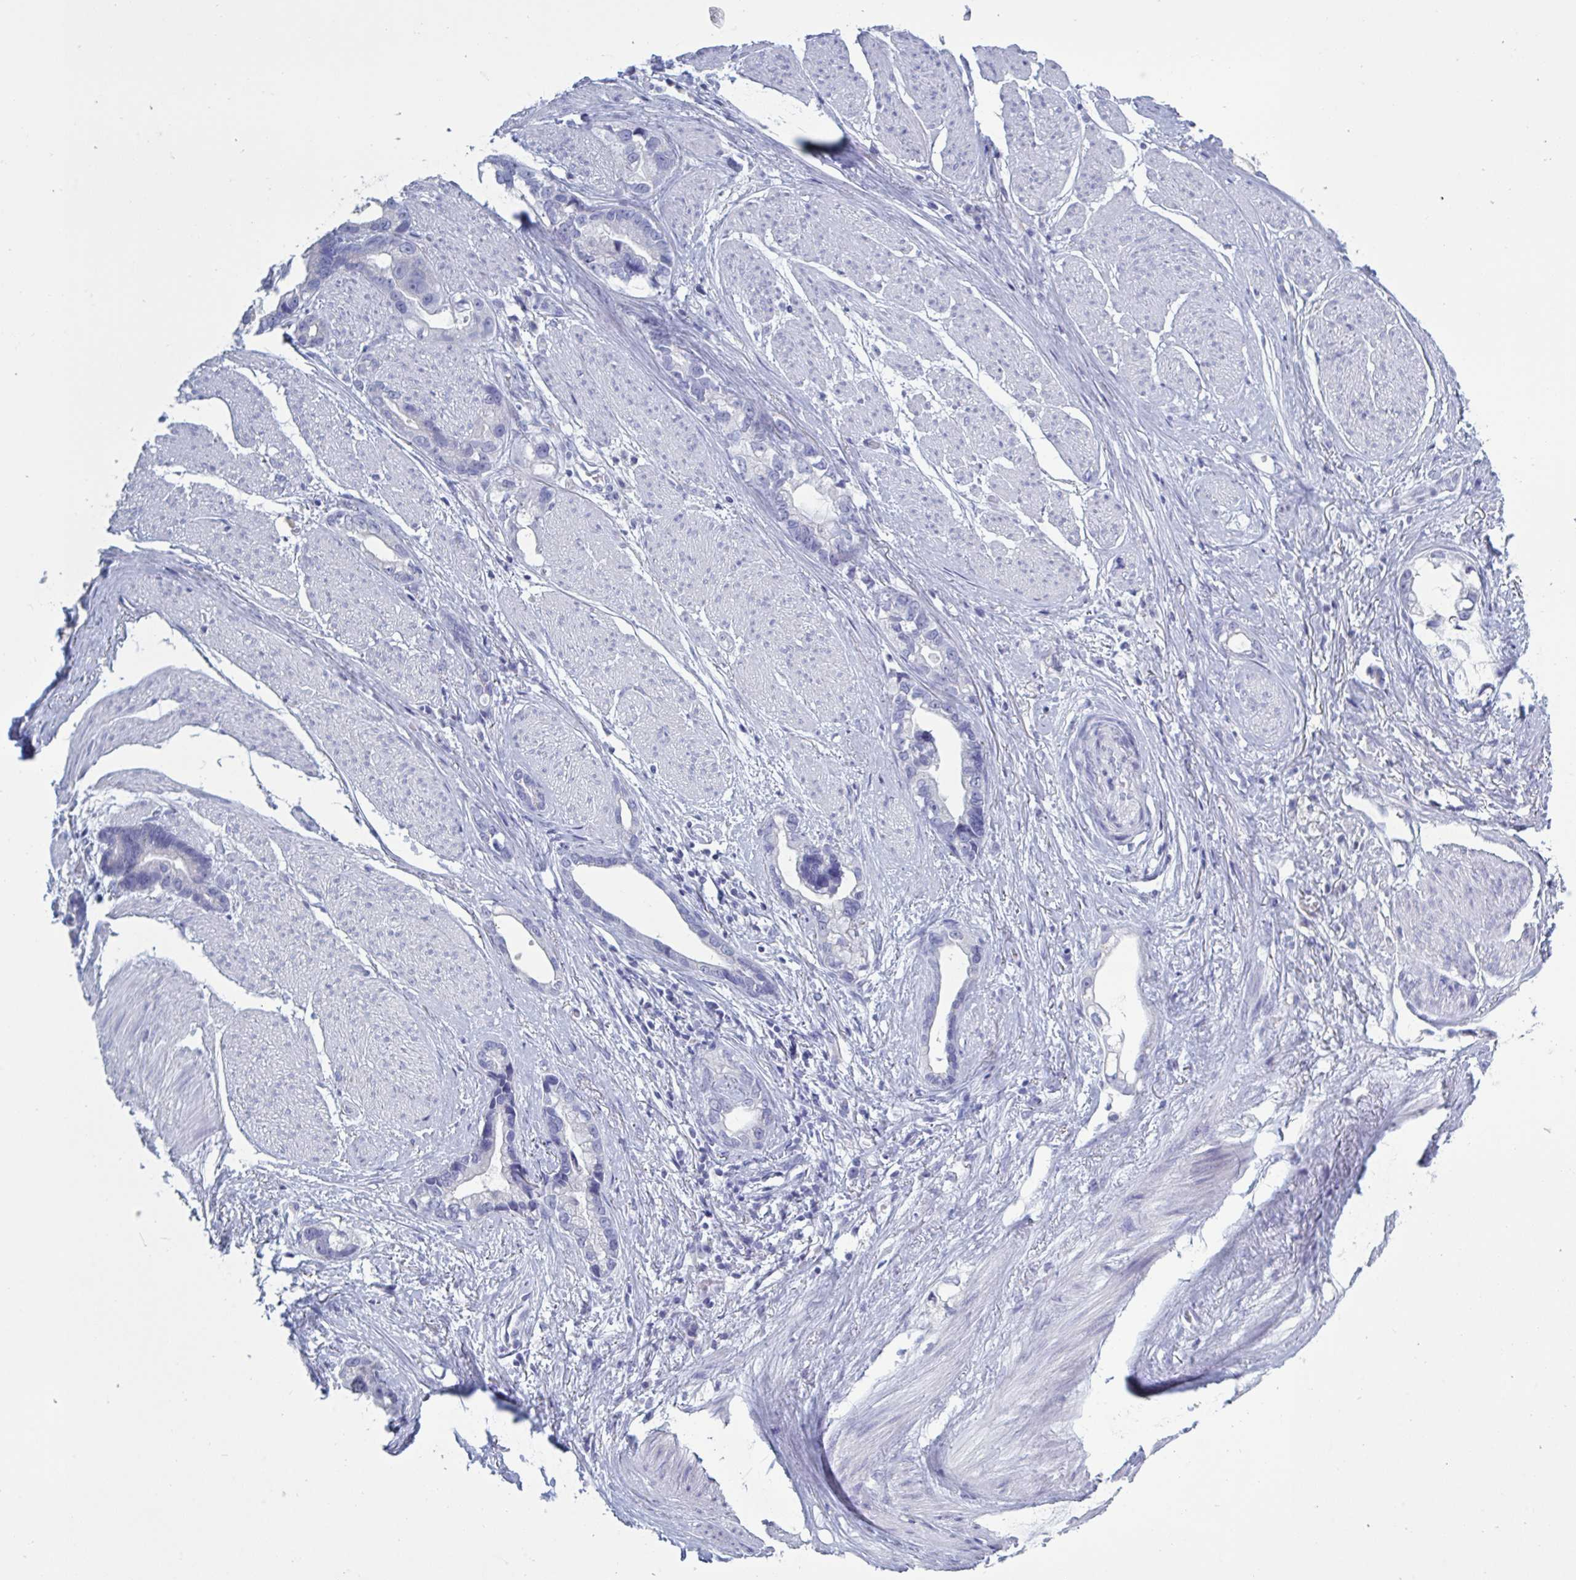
{"staining": {"intensity": "negative", "quantity": "none", "location": "none"}, "tissue": "stomach cancer", "cell_type": "Tumor cells", "image_type": "cancer", "snomed": [{"axis": "morphology", "description": "Adenocarcinoma, NOS"}, {"axis": "topography", "description": "Stomach"}], "caption": "Tumor cells are negative for protein expression in human stomach cancer (adenocarcinoma).", "gene": "NDUFC2", "patient": {"sex": "male", "age": 55}}